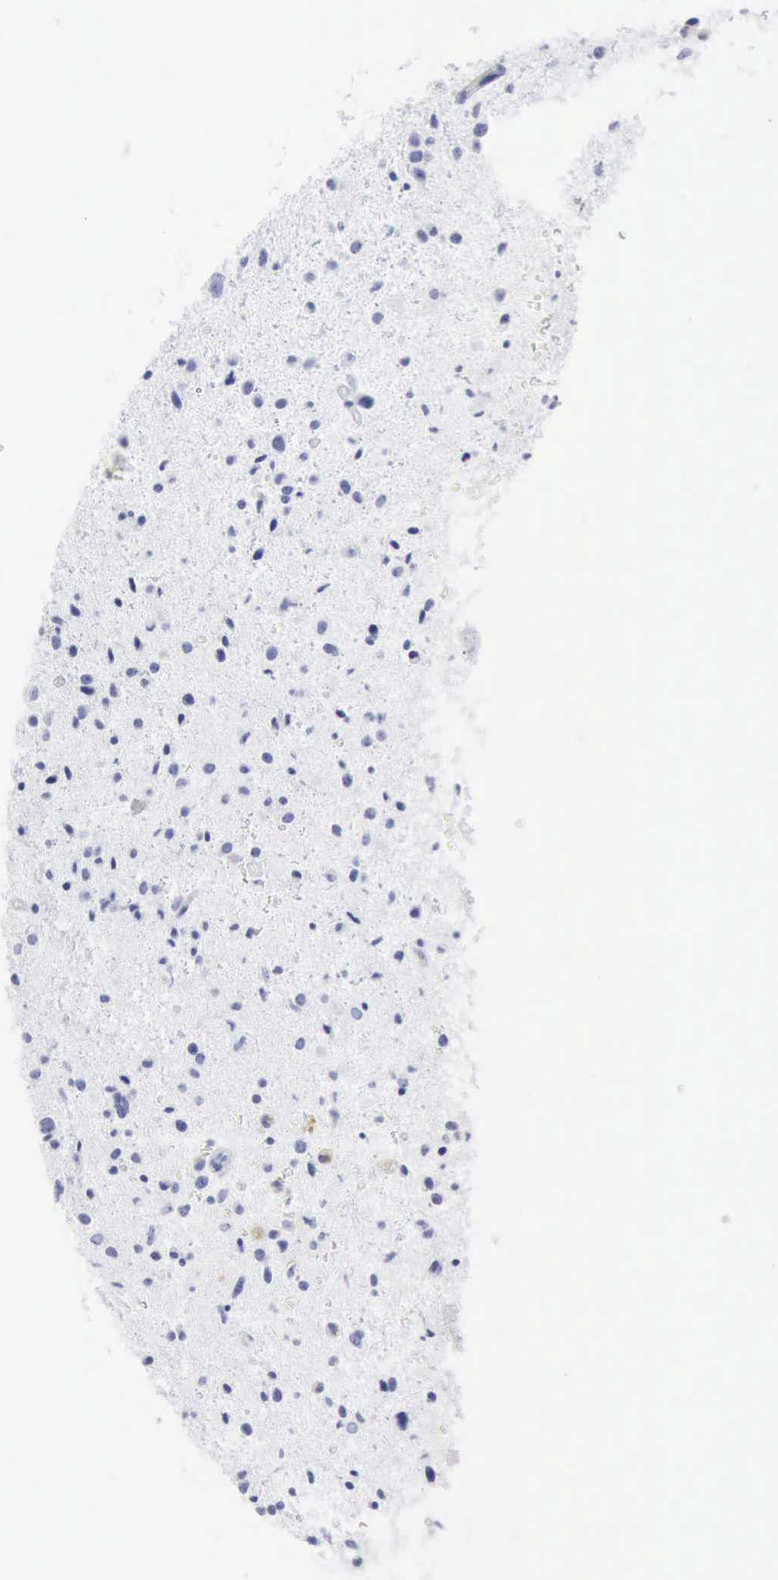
{"staining": {"intensity": "negative", "quantity": "none", "location": "none"}, "tissue": "glioma", "cell_type": "Tumor cells", "image_type": "cancer", "snomed": [{"axis": "morphology", "description": "Glioma, malignant, Low grade"}, {"axis": "topography", "description": "Brain"}], "caption": "There is no significant staining in tumor cells of glioma. (Immunohistochemistry (ihc), brightfield microscopy, high magnification).", "gene": "CMA1", "patient": {"sex": "female", "age": 46}}